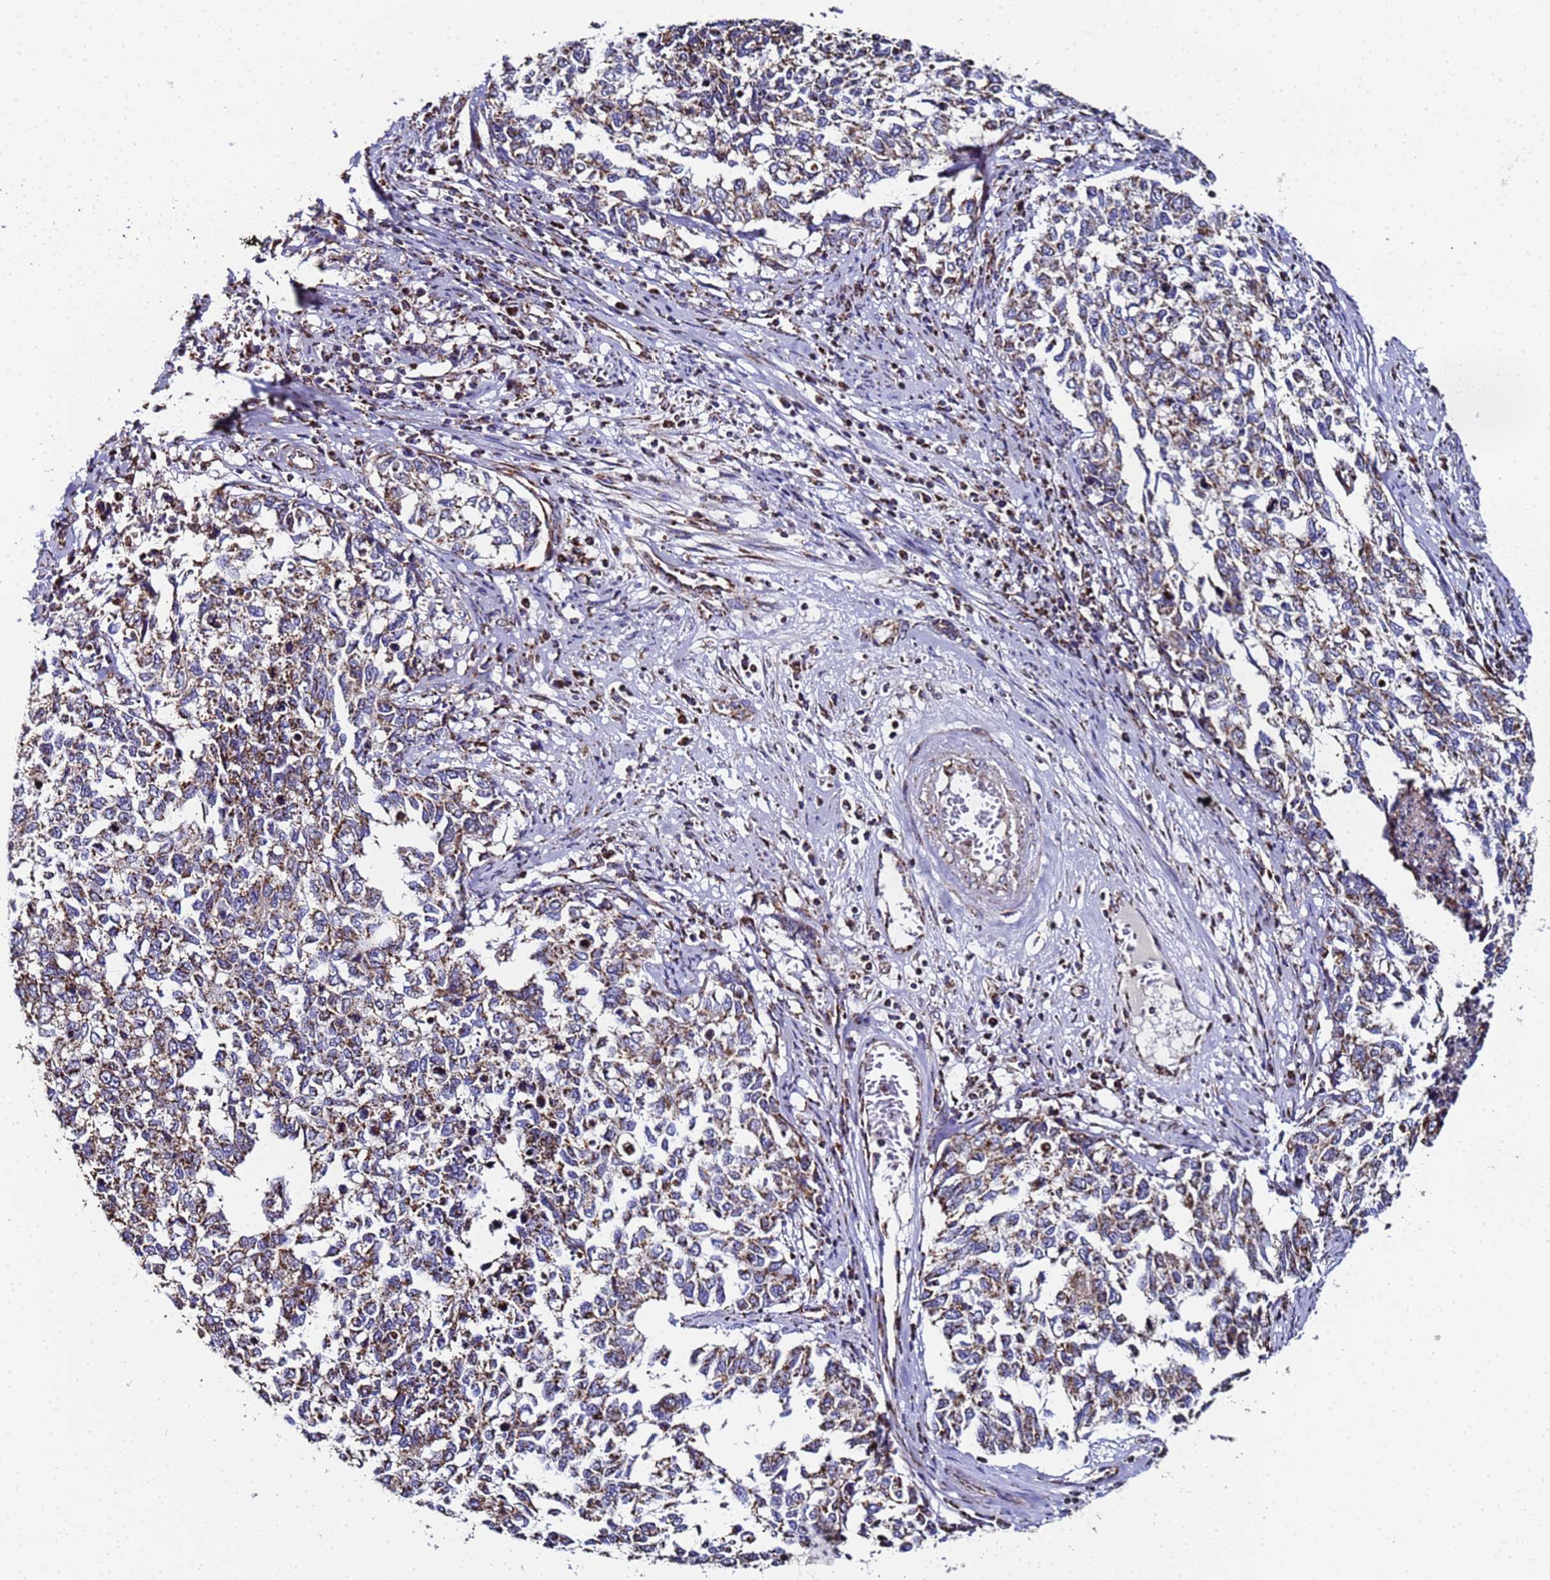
{"staining": {"intensity": "moderate", "quantity": ">75%", "location": "cytoplasmic/membranous"}, "tissue": "cervical cancer", "cell_type": "Tumor cells", "image_type": "cancer", "snomed": [{"axis": "morphology", "description": "Squamous cell carcinoma, NOS"}, {"axis": "topography", "description": "Cervix"}], "caption": "Moderate cytoplasmic/membranous staining is appreciated in about >75% of tumor cells in cervical squamous cell carcinoma.", "gene": "MRPS12", "patient": {"sex": "female", "age": 63}}